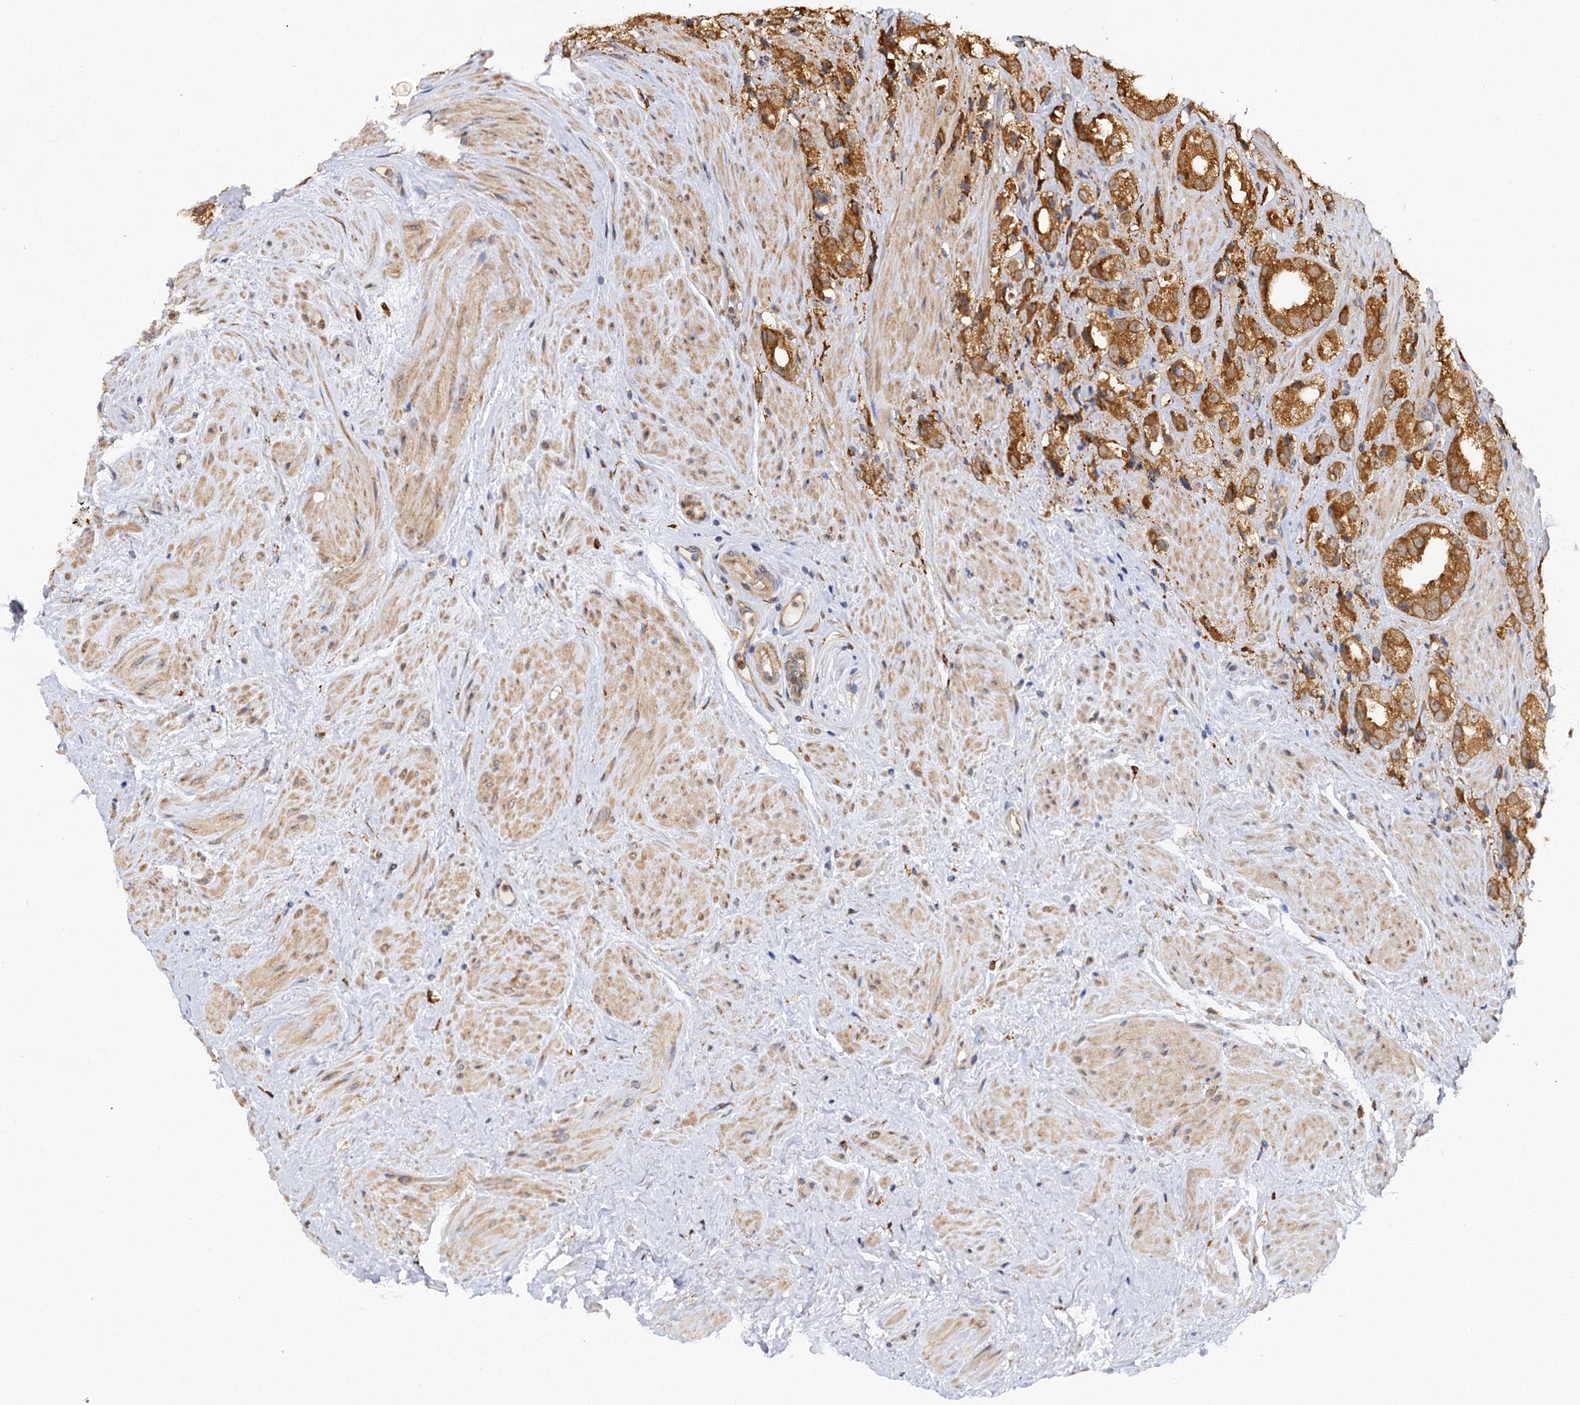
{"staining": {"intensity": "strong", "quantity": ">75%", "location": "cytoplasmic/membranous"}, "tissue": "prostate cancer", "cell_type": "Tumor cells", "image_type": "cancer", "snomed": [{"axis": "morphology", "description": "Adenocarcinoma, NOS"}, {"axis": "topography", "description": "Prostate"}], "caption": "Immunohistochemical staining of prostate cancer shows high levels of strong cytoplasmic/membranous positivity in approximately >75% of tumor cells.", "gene": "PPIP5K2", "patient": {"sex": "male", "age": 79}}